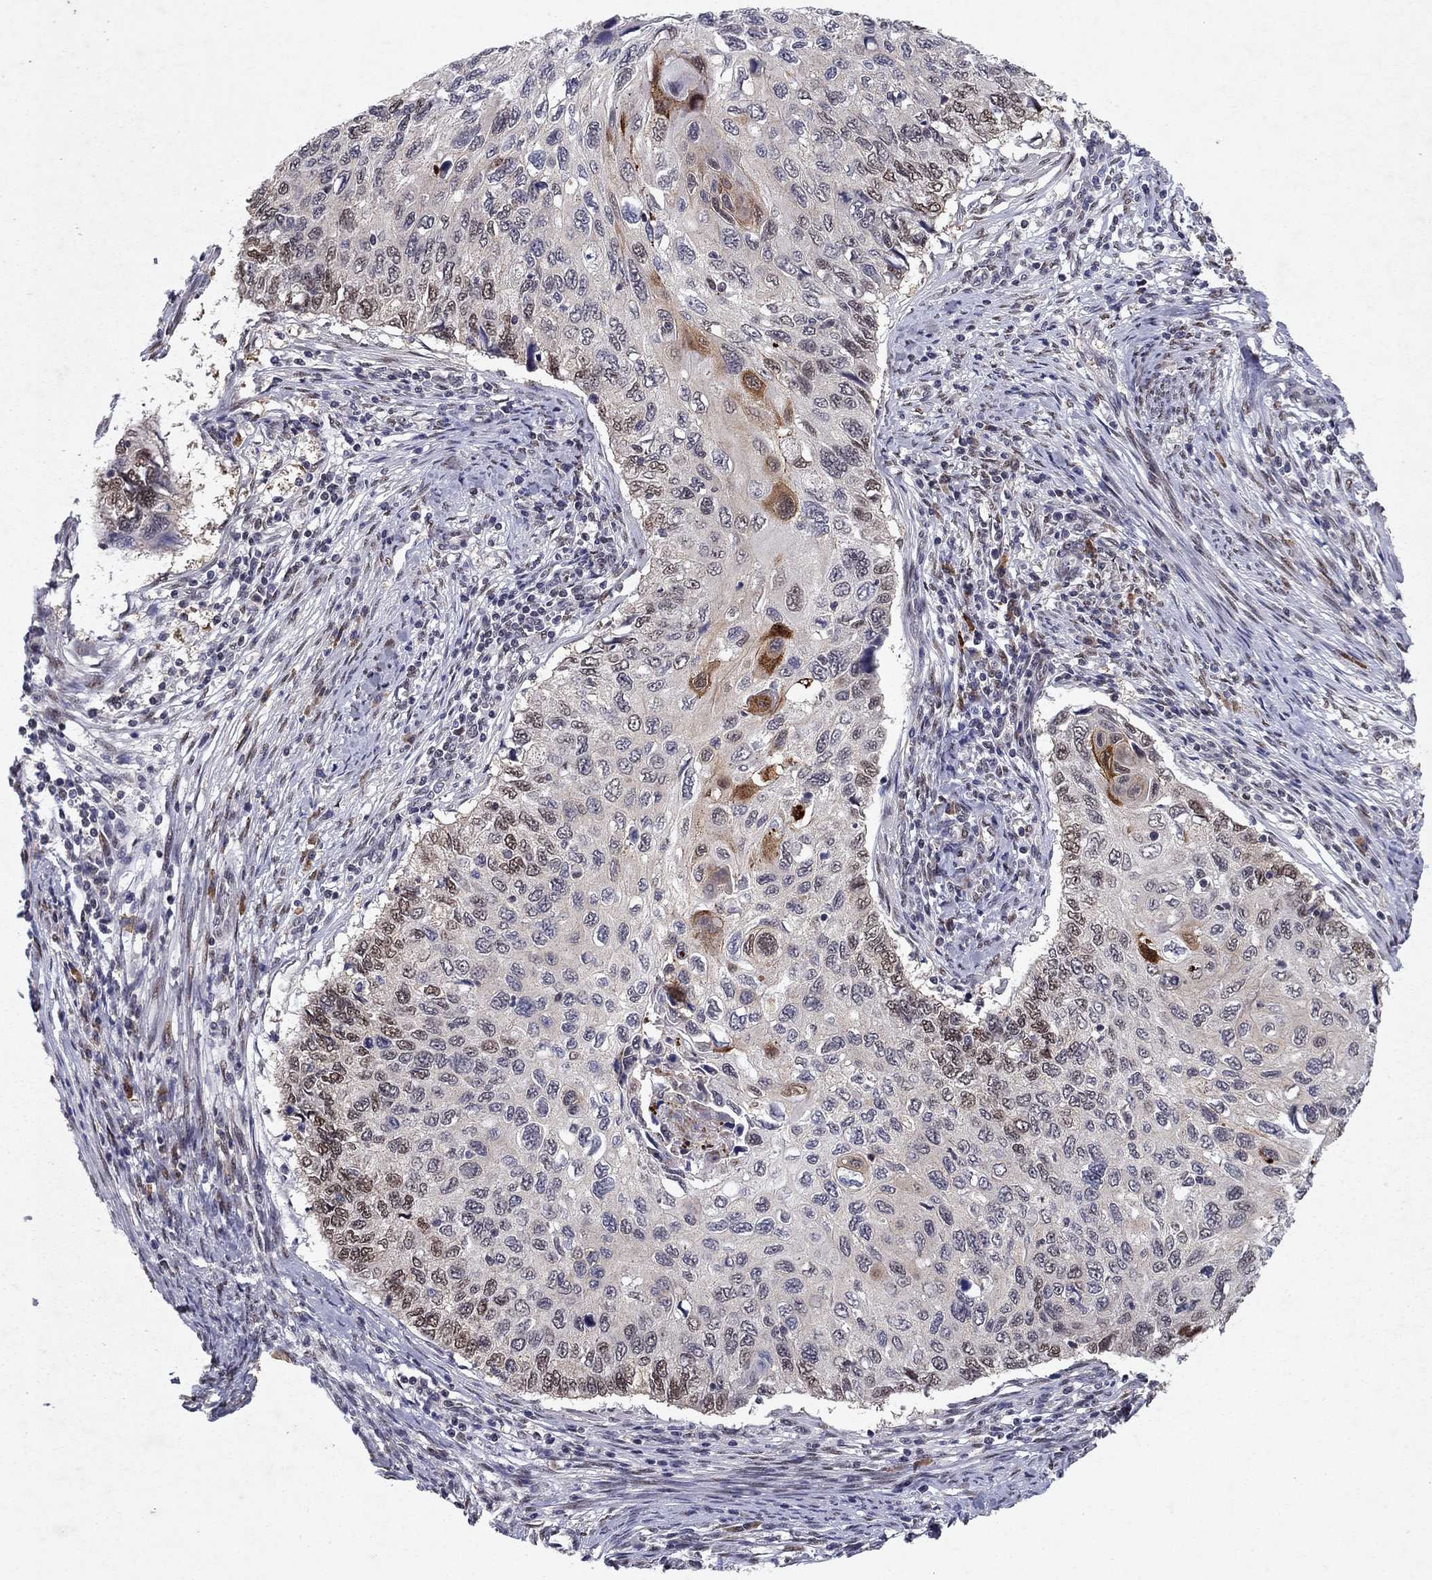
{"staining": {"intensity": "moderate", "quantity": "<25%", "location": "cytoplasmic/membranous"}, "tissue": "cervical cancer", "cell_type": "Tumor cells", "image_type": "cancer", "snomed": [{"axis": "morphology", "description": "Squamous cell carcinoma, NOS"}, {"axis": "topography", "description": "Cervix"}], "caption": "A photomicrograph of squamous cell carcinoma (cervical) stained for a protein displays moderate cytoplasmic/membranous brown staining in tumor cells. (DAB (3,3'-diaminobenzidine) IHC, brown staining for protein, blue staining for nuclei).", "gene": "CRTC1", "patient": {"sex": "female", "age": 70}}